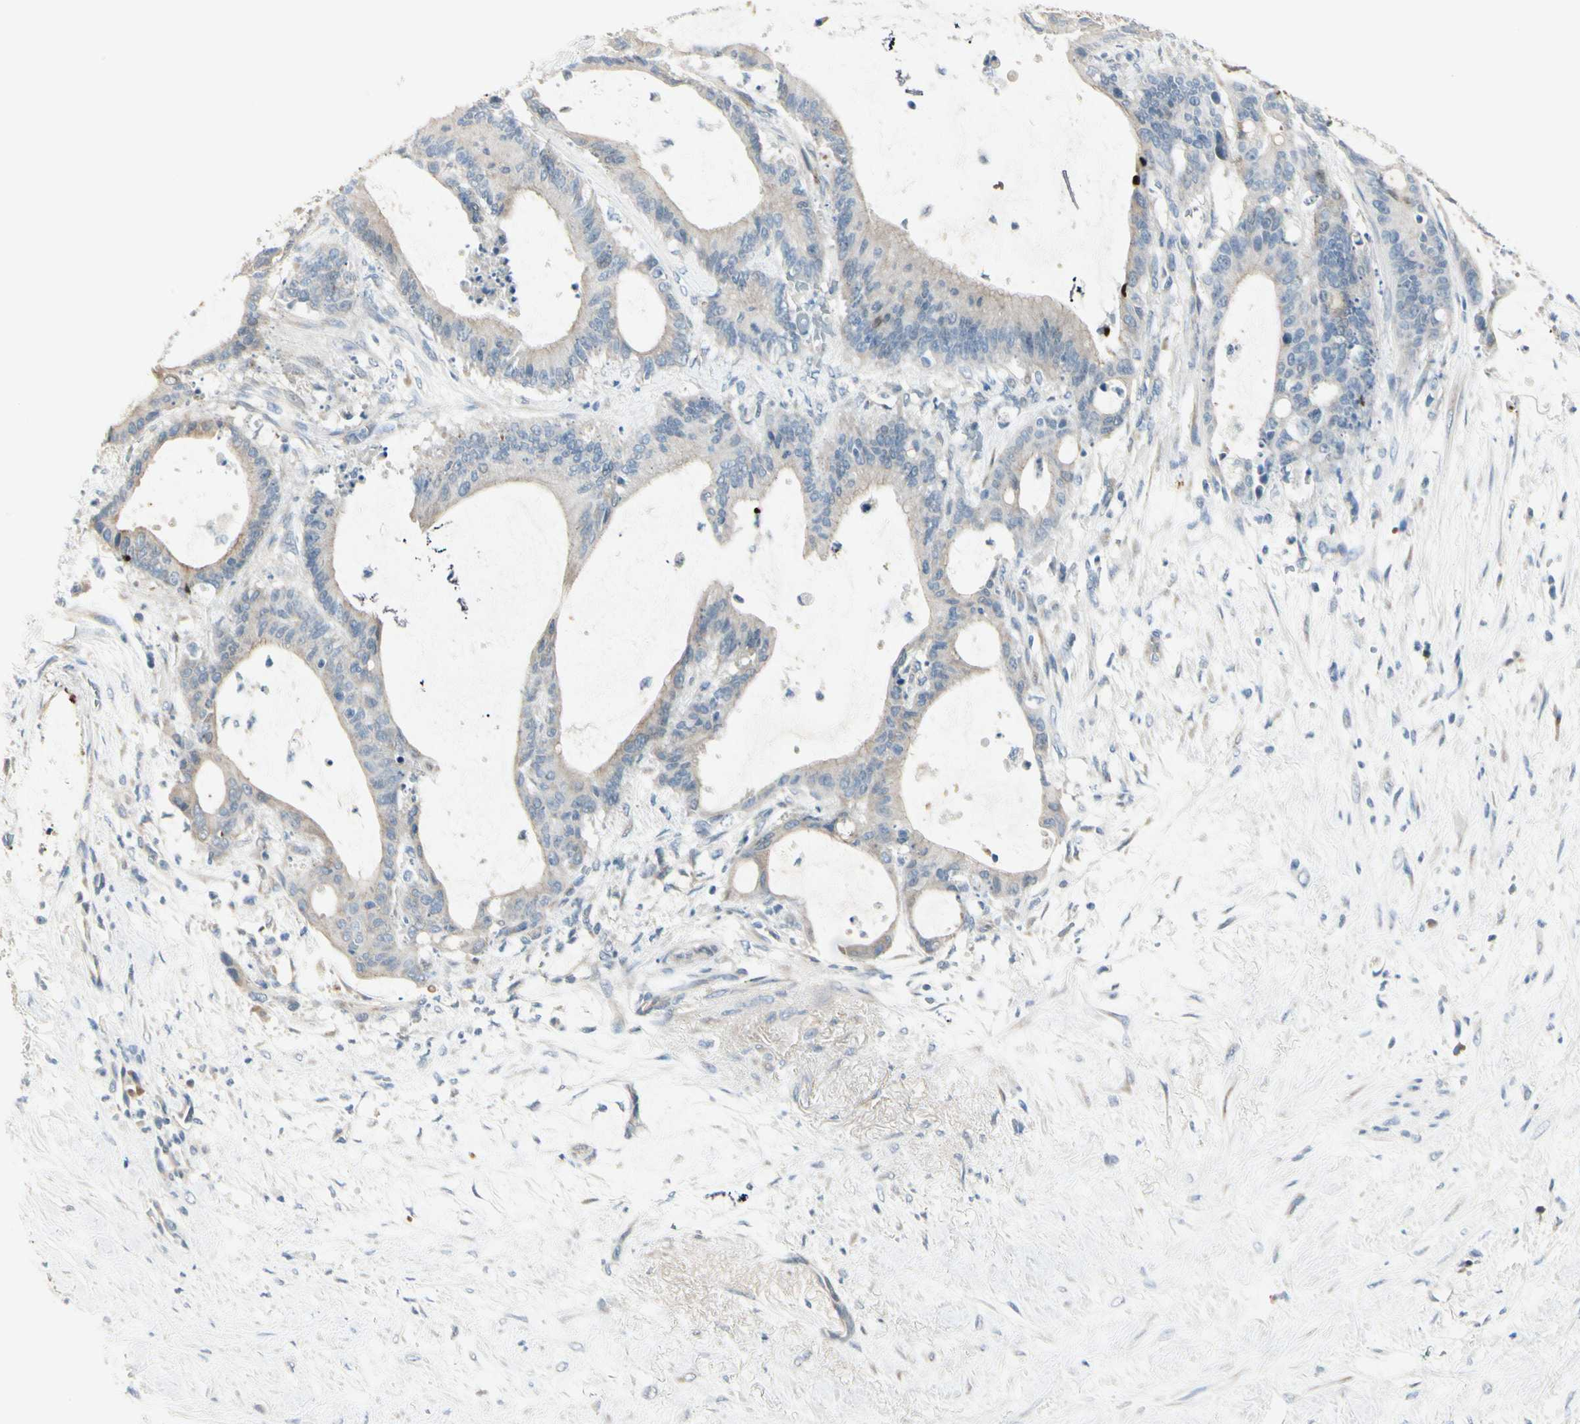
{"staining": {"intensity": "weak", "quantity": "<25%", "location": "cytoplasmic/membranous"}, "tissue": "liver cancer", "cell_type": "Tumor cells", "image_type": "cancer", "snomed": [{"axis": "morphology", "description": "Cholangiocarcinoma"}, {"axis": "topography", "description": "Liver"}], "caption": "Immunohistochemistry histopathology image of neoplastic tissue: cholangiocarcinoma (liver) stained with DAB shows no significant protein staining in tumor cells.", "gene": "SPINK4", "patient": {"sex": "female", "age": 73}}